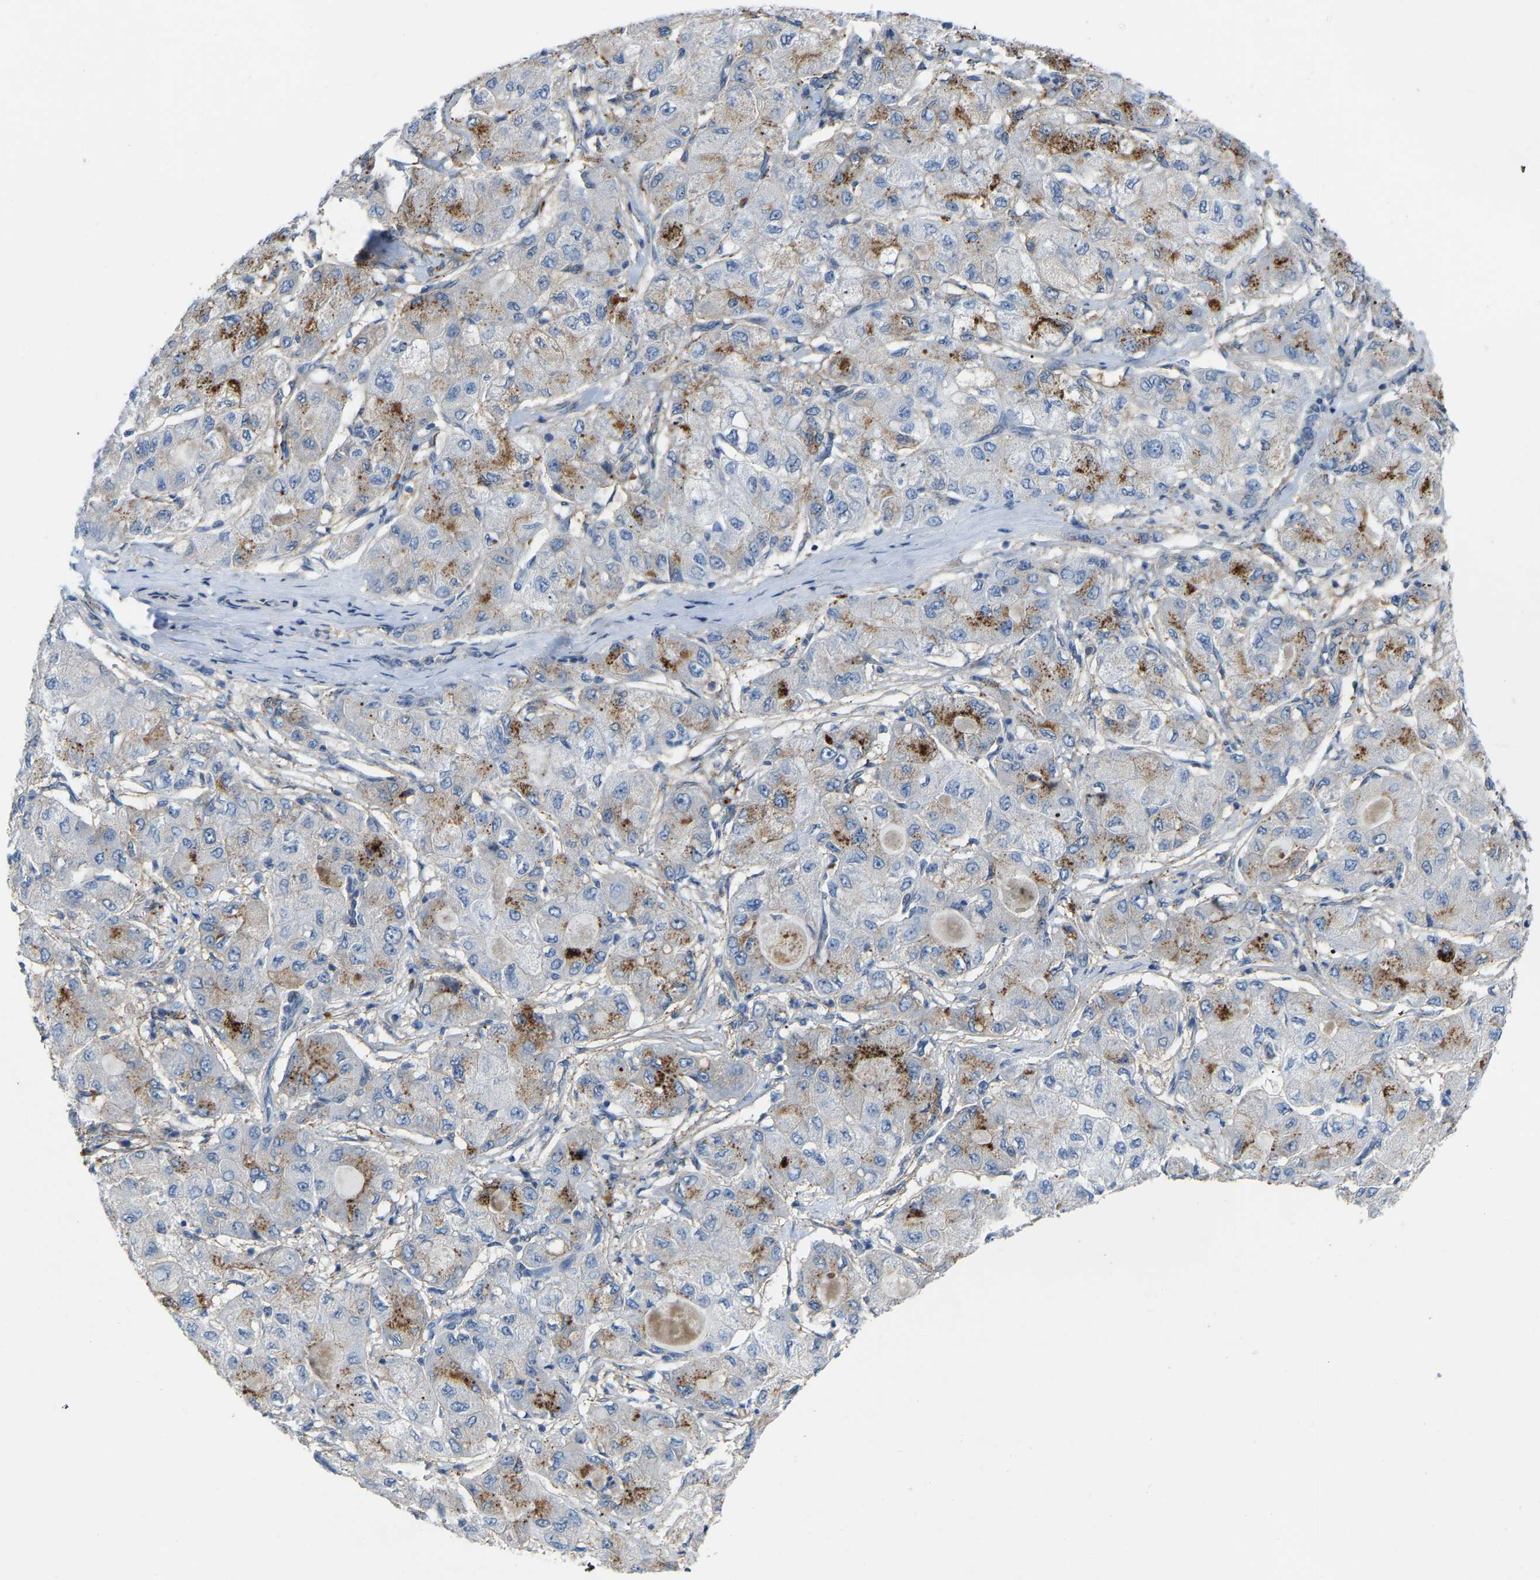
{"staining": {"intensity": "moderate", "quantity": "25%-75%", "location": "cytoplasmic/membranous"}, "tissue": "liver cancer", "cell_type": "Tumor cells", "image_type": "cancer", "snomed": [{"axis": "morphology", "description": "Carcinoma, Hepatocellular, NOS"}, {"axis": "topography", "description": "Liver"}], "caption": "Protein staining of liver cancer tissue exhibits moderate cytoplasmic/membranous staining in approximately 25%-75% of tumor cells. Nuclei are stained in blue.", "gene": "ABTB2", "patient": {"sex": "male", "age": 80}}